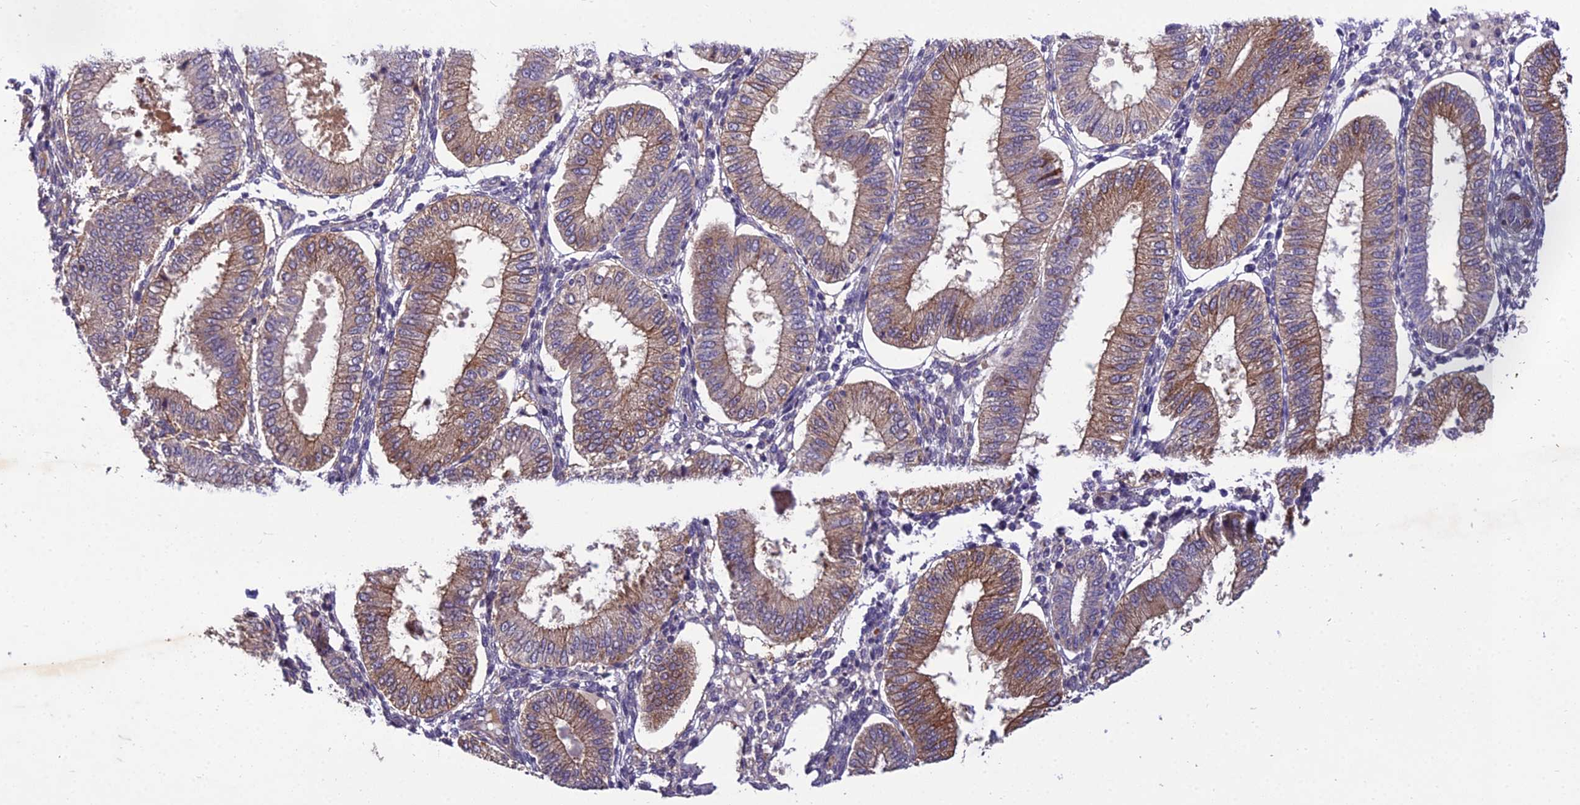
{"staining": {"intensity": "negative", "quantity": "none", "location": "none"}, "tissue": "endometrium", "cell_type": "Cells in endometrial stroma", "image_type": "normal", "snomed": [{"axis": "morphology", "description": "Normal tissue, NOS"}, {"axis": "topography", "description": "Endometrium"}], "caption": "Immunohistochemical staining of unremarkable human endometrium displays no significant expression in cells in endometrial stroma.", "gene": "CENPL", "patient": {"sex": "female", "age": 39}}